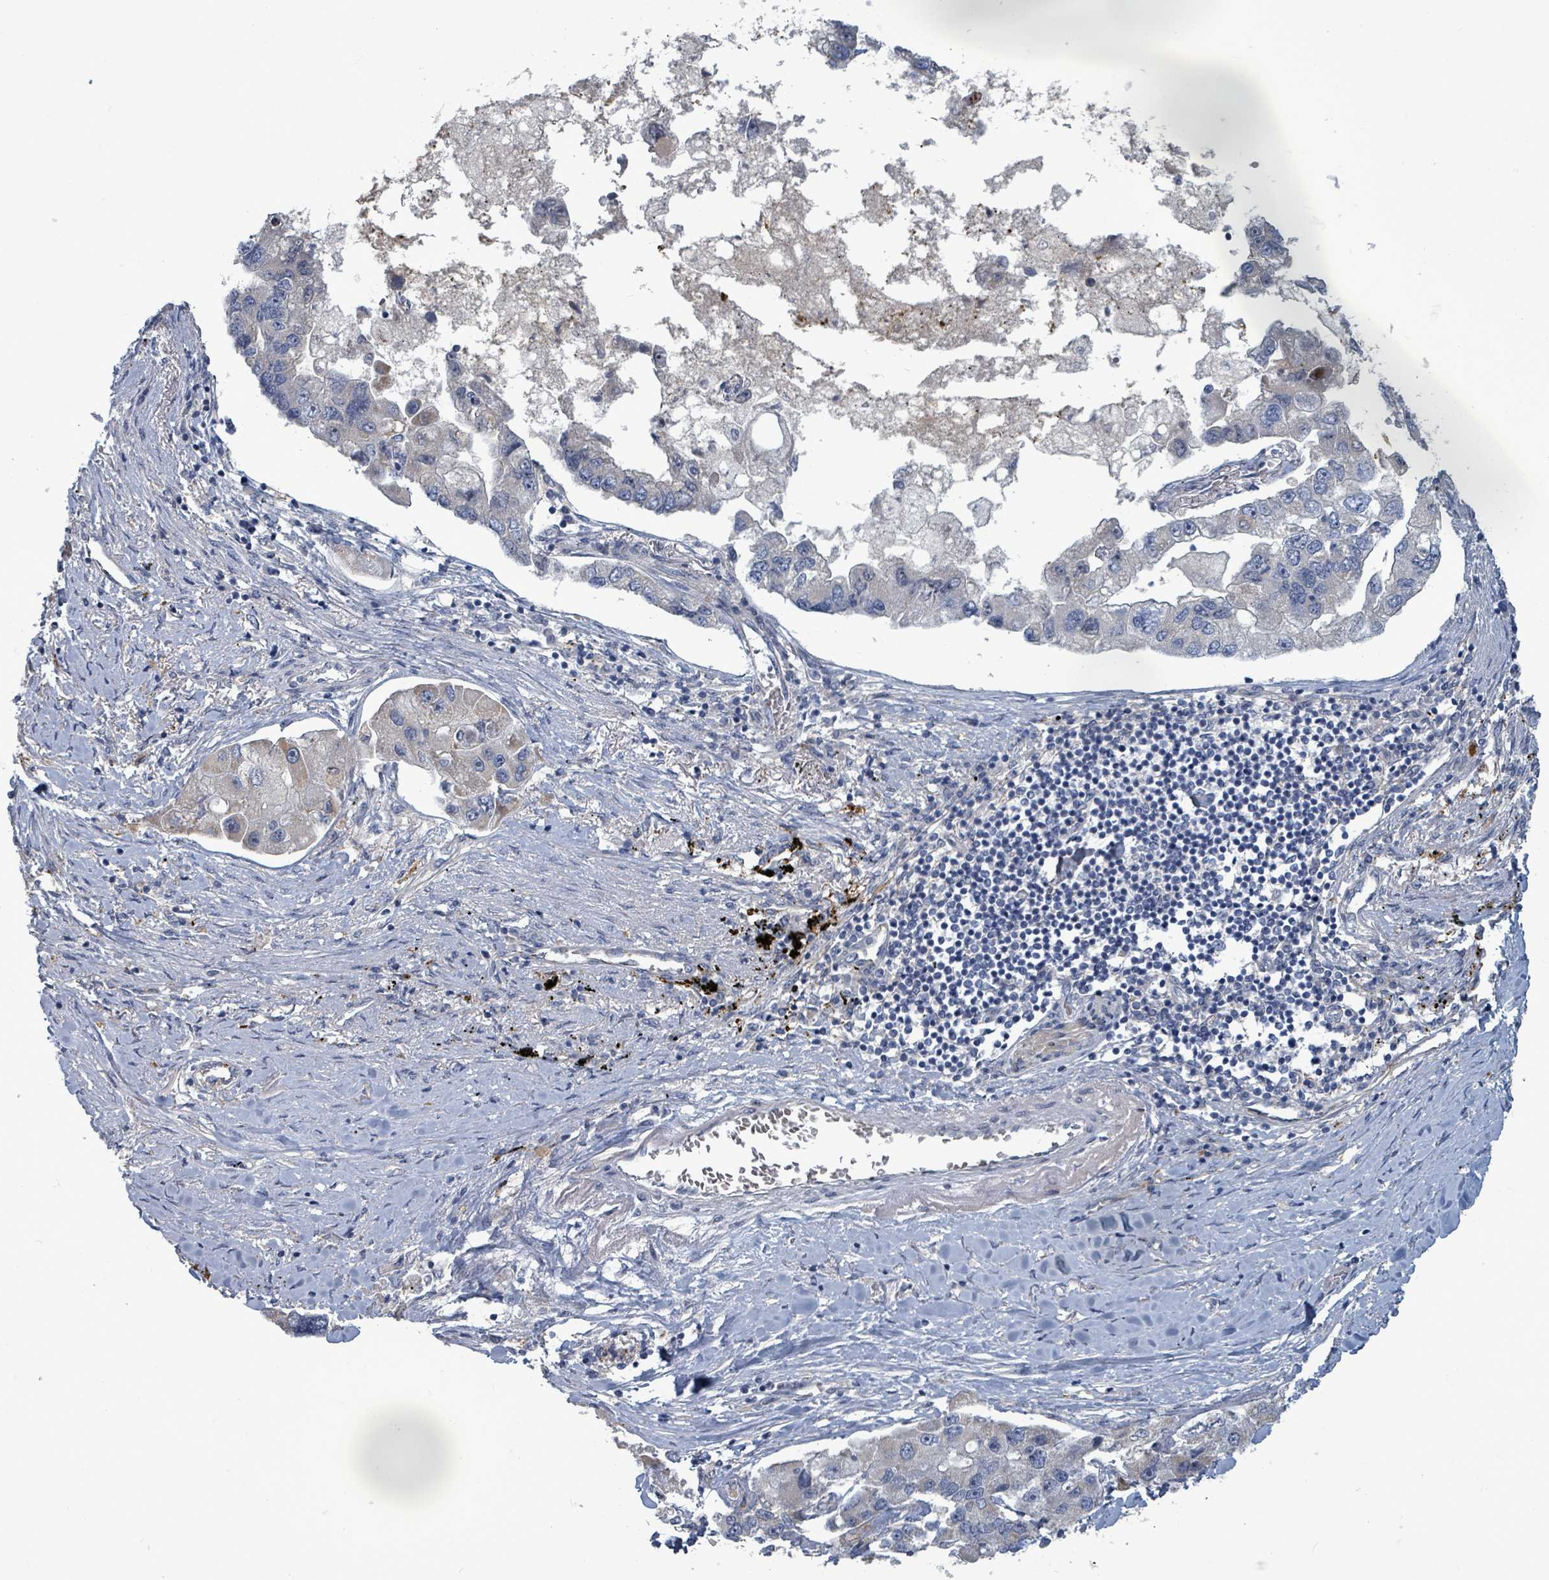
{"staining": {"intensity": "negative", "quantity": "none", "location": "none"}, "tissue": "lung cancer", "cell_type": "Tumor cells", "image_type": "cancer", "snomed": [{"axis": "morphology", "description": "Adenocarcinoma, NOS"}, {"axis": "topography", "description": "Lung"}], "caption": "A high-resolution image shows immunohistochemistry staining of adenocarcinoma (lung), which reveals no significant expression in tumor cells.", "gene": "TRDMT1", "patient": {"sex": "female", "age": 54}}